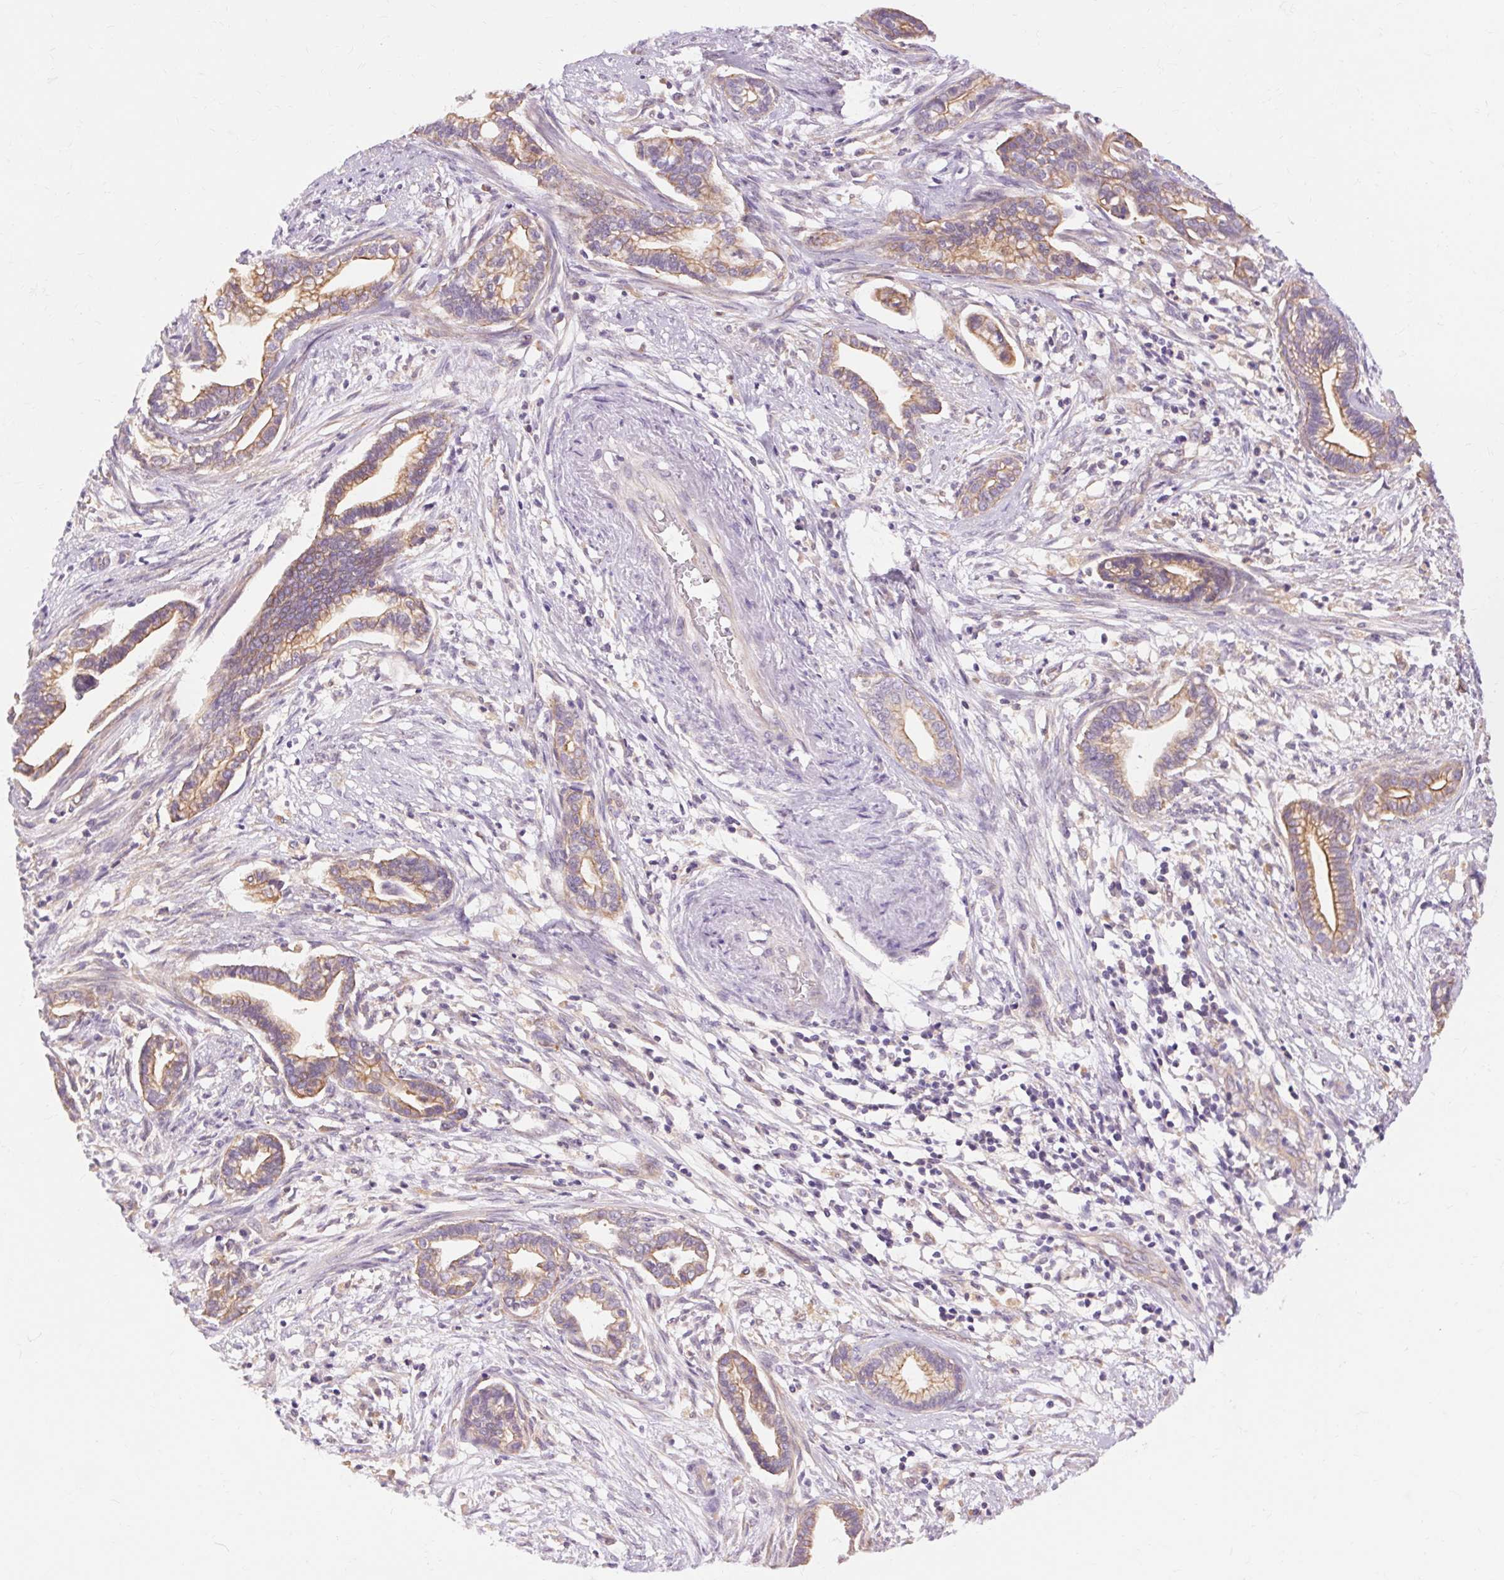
{"staining": {"intensity": "moderate", "quantity": "25%-75%", "location": "cytoplasmic/membranous"}, "tissue": "cervical cancer", "cell_type": "Tumor cells", "image_type": "cancer", "snomed": [{"axis": "morphology", "description": "Adenocarcinoma, NOS"}, {"axis": "topography", "description": "Cervix"}], "caption": "Immunohistochemical staining of human cervical cancer displays medium levels of moderate cytoplasmic/membranous protein staining in about 25%-75% of tumor cells. (DAB = brown stain, brightfield microscopy at high magnification).", "gene": "TM6SF1", "patient": {"sex": "female", "age": 62}}